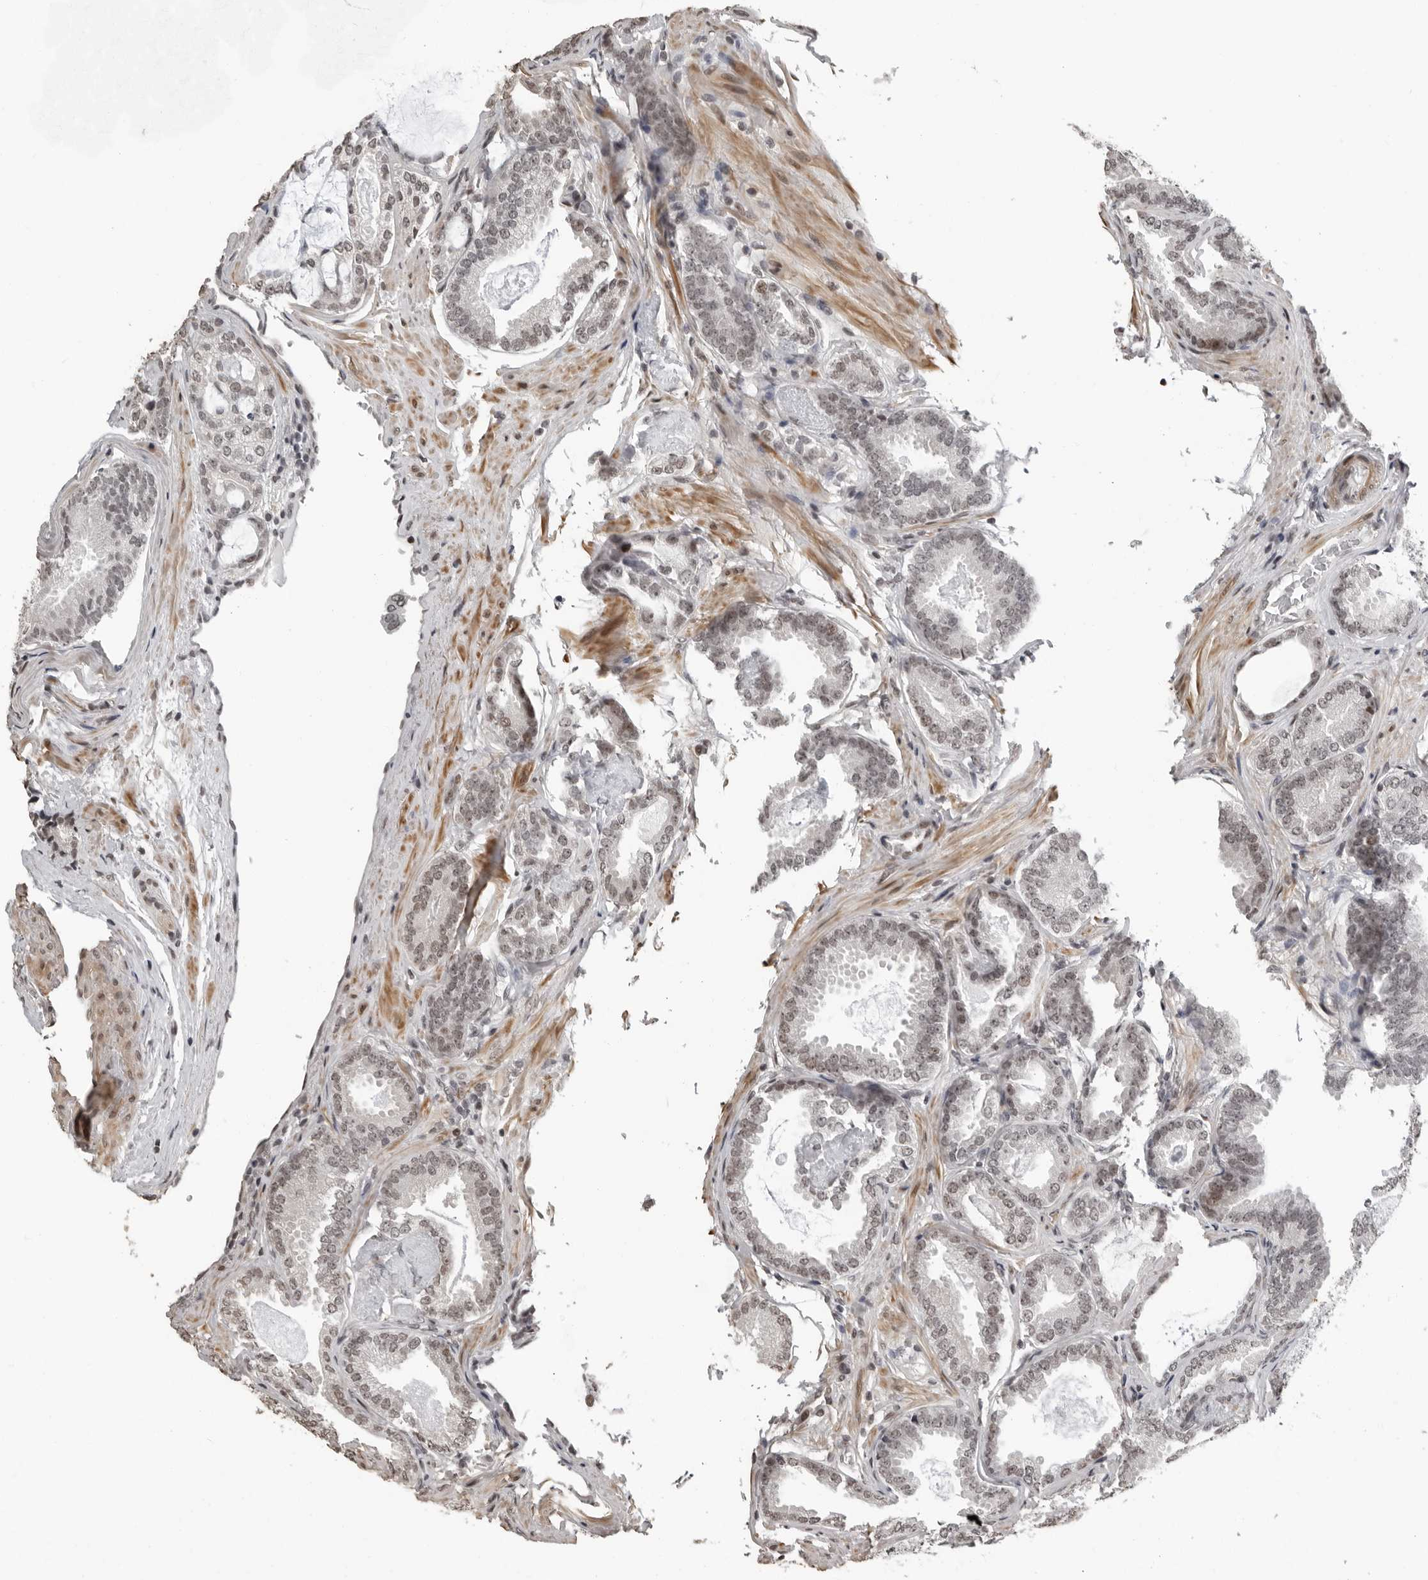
{"staining": {"intensity": "weak", "quantity": "25%-75%", "location": "nuclear"}, "tissue": "prostate cancer", "cell_type": "Tumor cells", "image_type": "cancer", "snomed": [{"axis": "morphology", "description": "Adenocarcinoma, Low grade"}, {"axis": "topography", "description": "Prostate"}], "caption": "IHC staining of prostate cancer, which reveals low levels of weak nuclear positivity in approximately 25%-75% of tumor cells indicating weak nuclear protein staining. The staining was performed using DAB (brown) for protein detection and nuclei were counterstained in hematoxylin (blue).", "gene": "ORC1", "patient": {"sex": "male", "age": 71}}